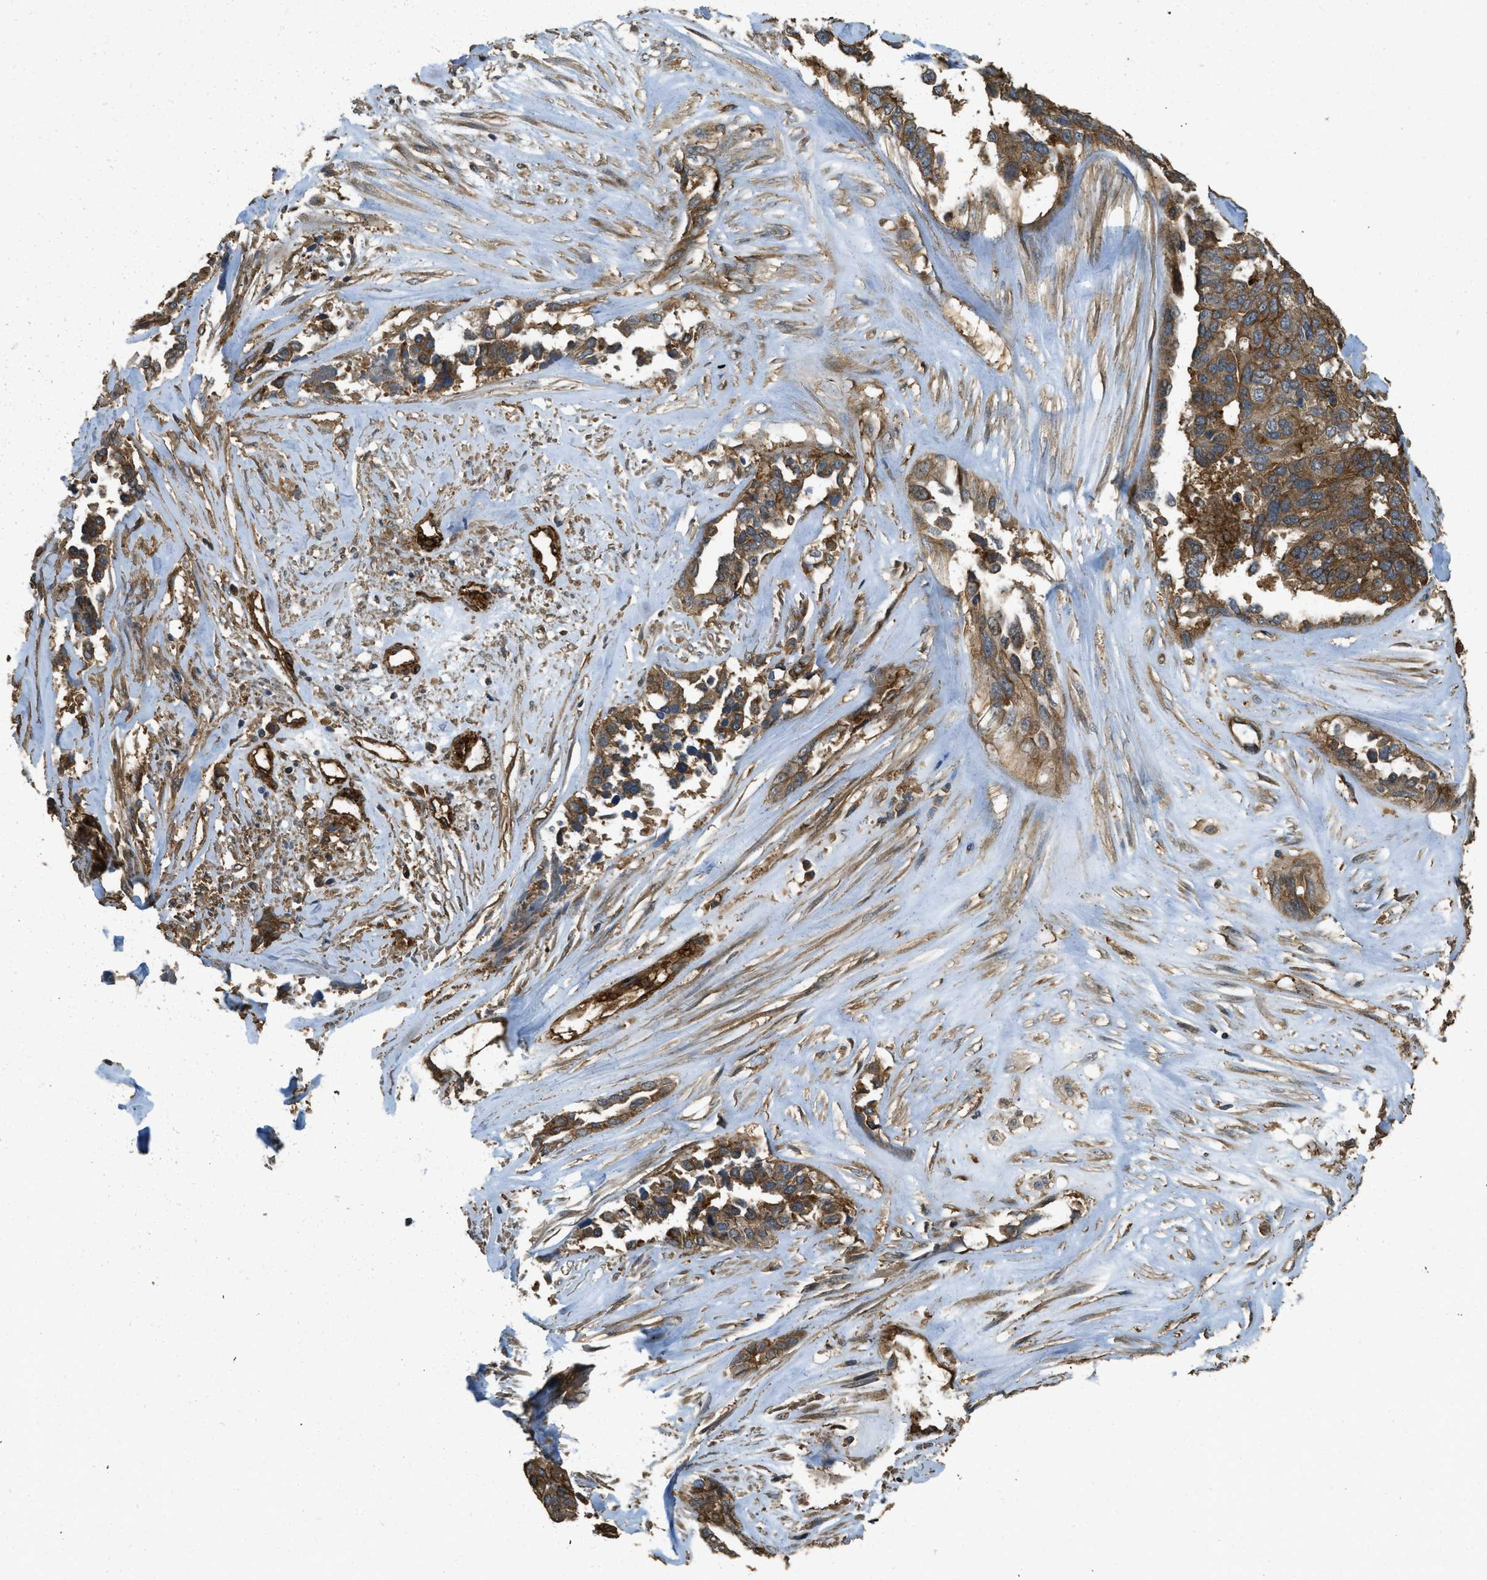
{"staining": {"intensity": "moderate", "quantity": ">75%", "location": "cytoplasmic/membranous"}, "tissue": "ovarian cancer", "cell_type": "Tumor cells", "image_type": "cancer", "snomed": [{"axis": "morphology", "description": "Cystadenocarcinoma, serous, NOS"}, {"axis": "topography", "description": "Ovary"}], "caption": "Immunohistochemical staining of human serous cystadenocarcinoma (ovarian) demonstrates medium levels of moderate cytoplasmic/membranous protein positivity in approximately >75% of tumor cells. (Brightfield microscopy of DAB IHC at high magnification).", "gene": "CD276", "patient": {"sex": "female", "age": 44}}